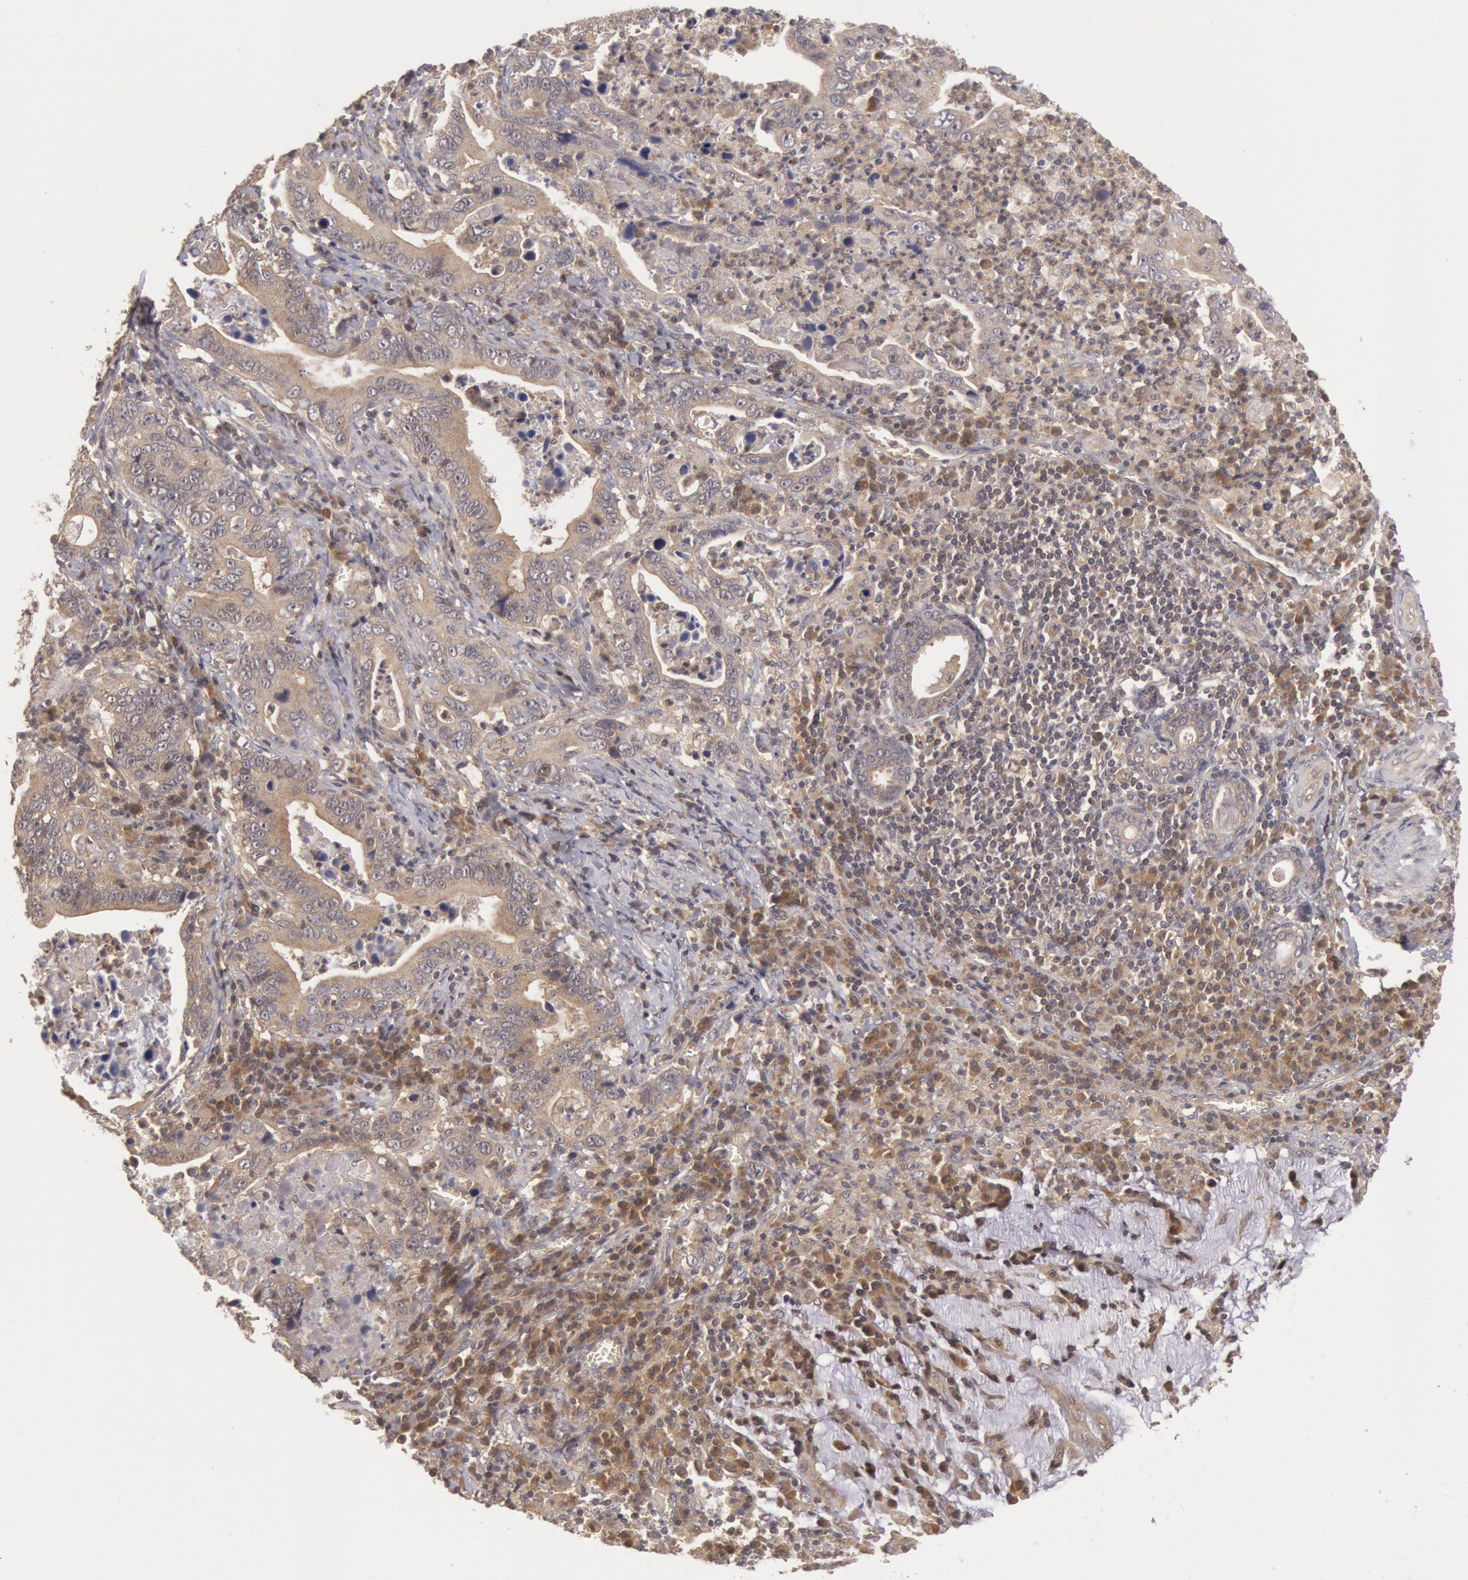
{"staining": {"intensity": "moderate", "quantity": ">75%", "location": "cytoplasmic/membranous"}, "tissue": "stomach cancer", "cell_type": "Tumor cells", "image_type": "cancer", "snomed": [{"axis": "morphology", "description": "Adenocarcinoma, NOS"}, {"axis": "topography", "description": "Stomach, upper"}], "caption": "Approximately >75% of tumor cells in adenocarcinoma (stomach) display moderate cytoplasmic/membranous protein positivity as visualized by brown immunohistochemical staining.", "gene": "BRAF", "patient": {"sex": "male", "age": 63}}